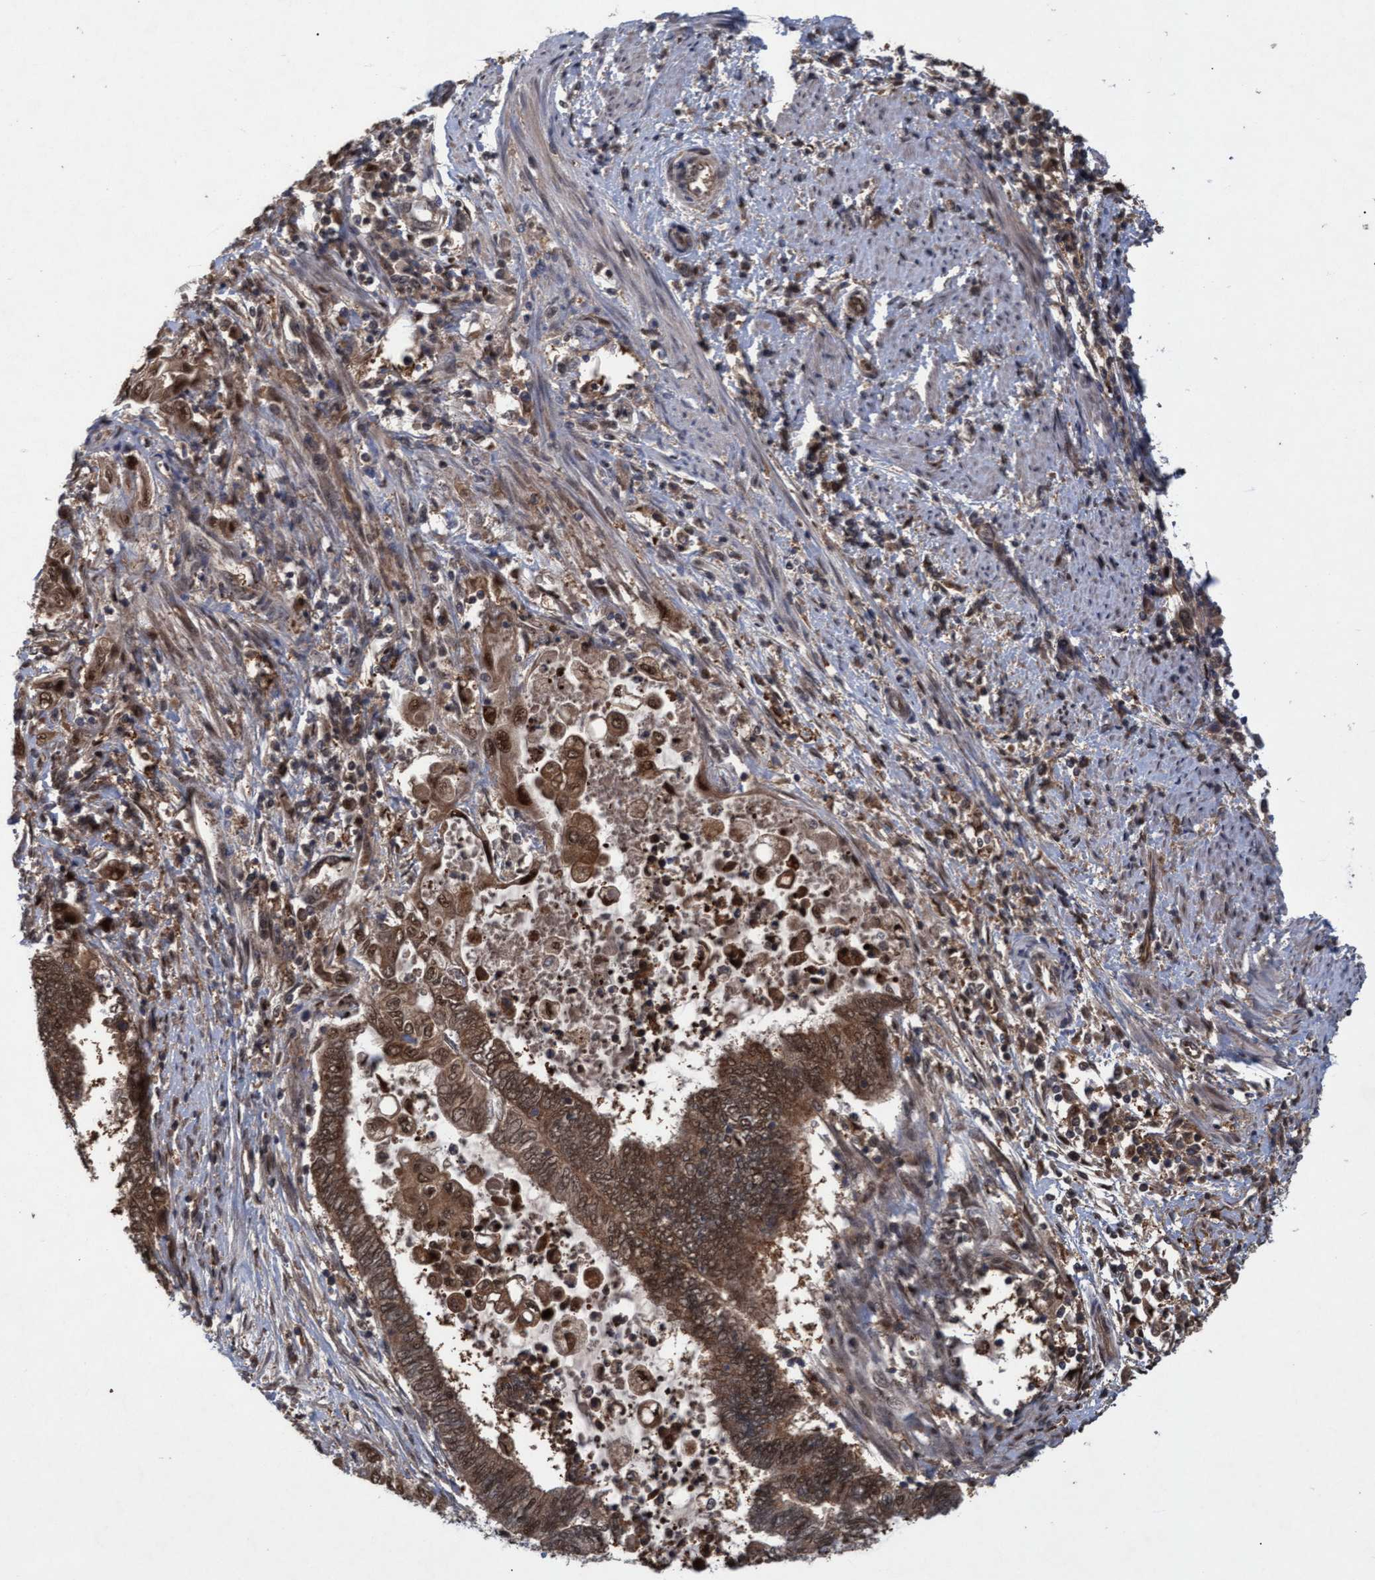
{"staining": {"intensity": "strong", "quantity": ">75%", "location": "cytoplasmic/membranous,nuclear"}, "tissue": "endometrial cancer", "cell_type": "Tumor cells", "image_type": "cancer", "snomed": [{"axis": "morphology", "description": "Adenocarcinoma, NOS"}, {"axis": "topography", "description": "Uterus"}, {"axis": "topography", "description": "Endometrium"}], "caption": "This is a histology image of immunohistochemistry (IHC) staining of endometrial cancer (adenocarcinoma), which shows strong expression in the cytoplasmic/membranous and nuclear of tumor cells.", "gene": "PSMB6", "patient": {"sex": "female", "age": 70}}